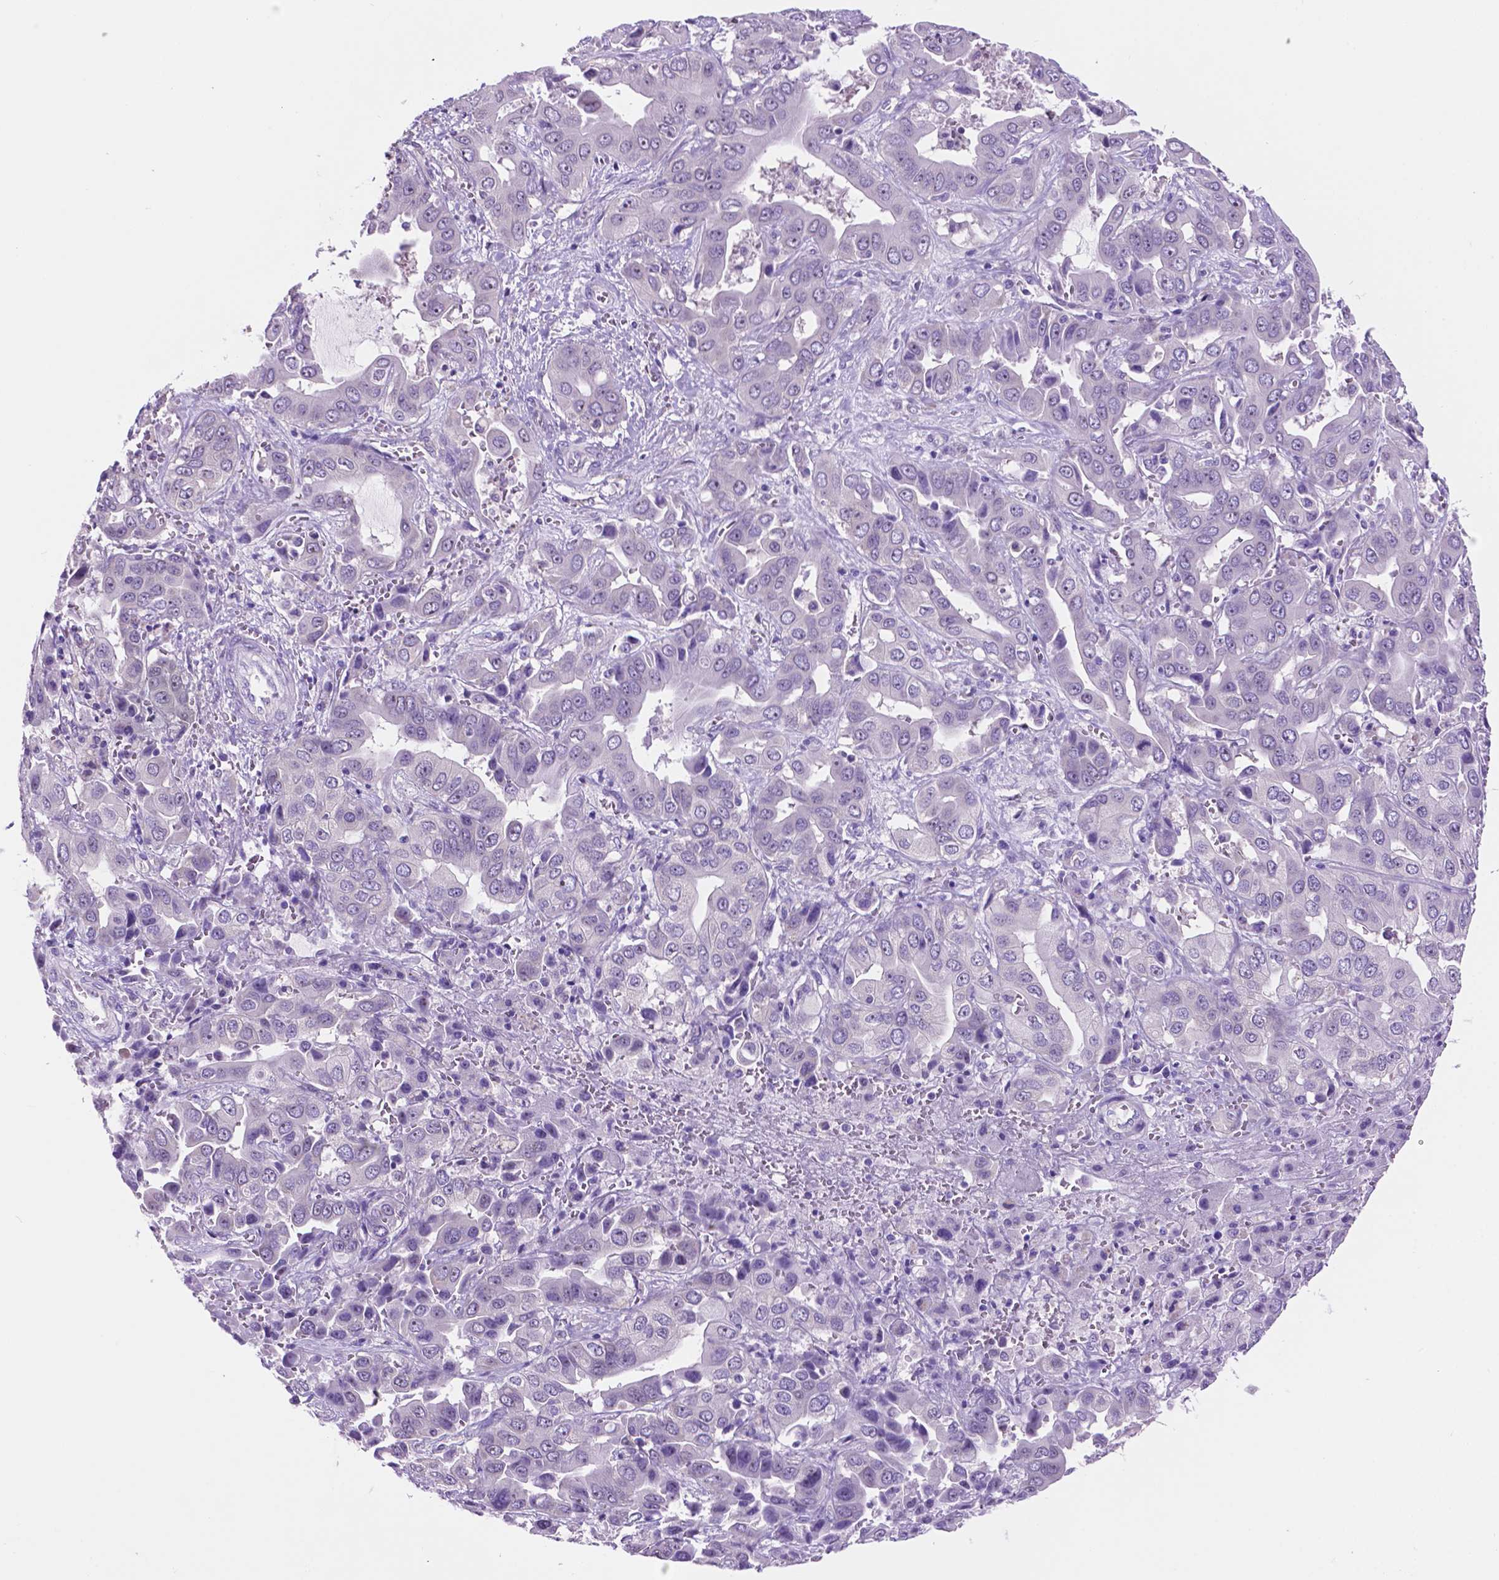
{"staining": {"intensity": "negative", "quantity": "none", "location": "none"}, "tissue": "liver cancer", "cell_type": "Tumor cells", "image_type": "cancer", "snomed": [{"axis": "morphology", "description": "Cholangiocarcinoma"}, {"axis": "topography", "description": "Liver"}], "caption": "This is an immunohistochemistry (IHC) micrograph of liver cancer (cholangiocarcinoma). There is no staining in tumor cells.", "gene": "SPDYA", "patient": {"sex": "female", "age": 52}}